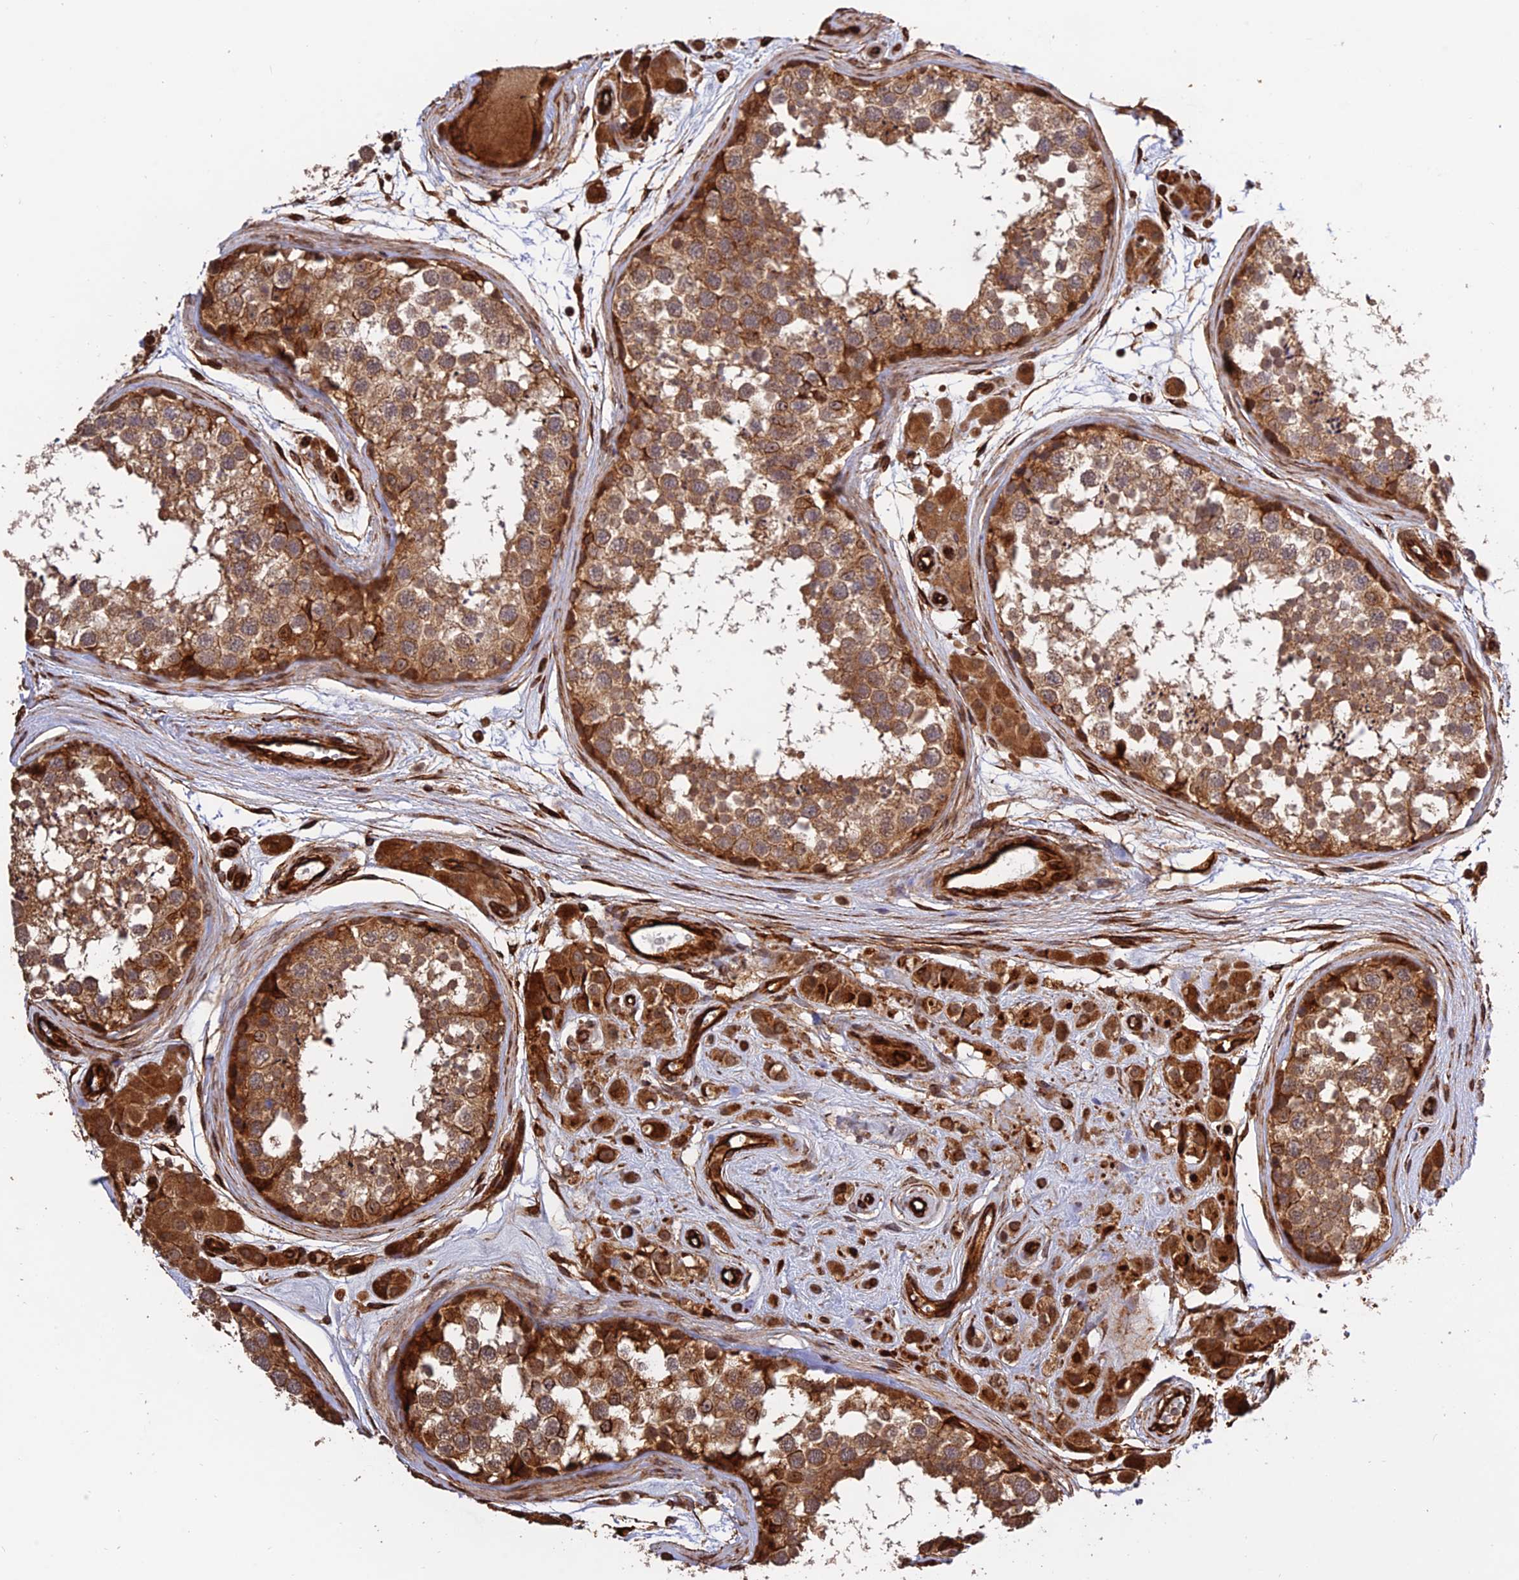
{"staining": {"intensity": "strong", "quantity": ">75%", "location": "cytoplasmic/membranous"}, "tissue": "testis", "cell_type": "Cells in seminiferous ducts", "image_type": "normal", "snomed": [{"axis": "morphology", "description": "Normal tissue, NOS"}, {"axis": "topography", "description": "Testis"}], "caption": "A brown stain labels strong cytoplasmic/membranous staining of a protein in cells in seminiferous ducts of benign human testis. (DAB (3,3'-diaminobenzidine) IHC with brightfield microscopy, high magnification).", "gene": "CREBL2", "patient": {"sex": "male", "age": 56}}